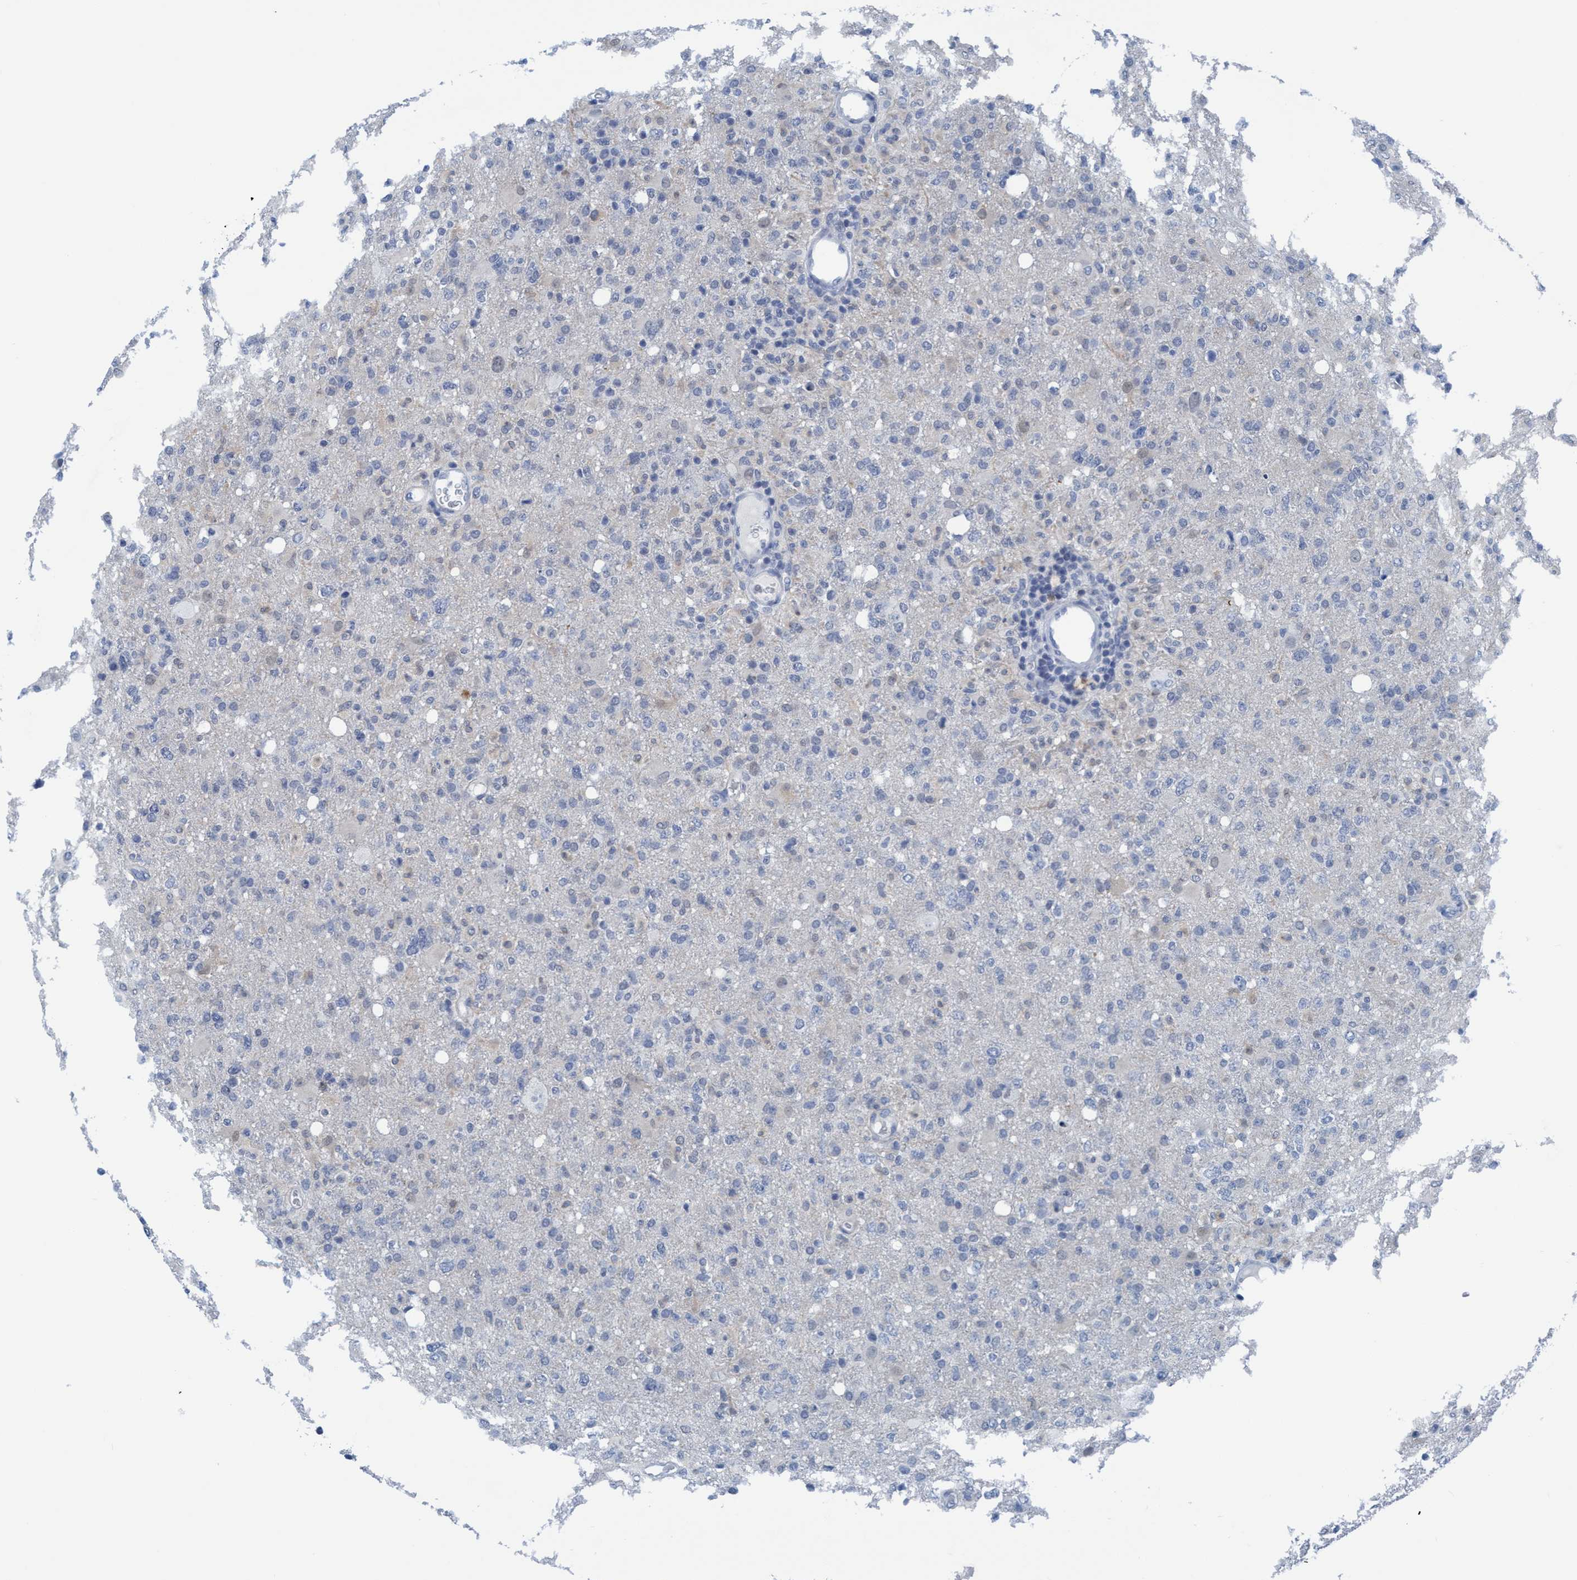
{"staining": {"intensity": "negative", "quantity": "none", "location": "none"}, "tissue": "glioma", "cell_type": "Tumor cells", "image_type": "cancer", "snomed": [{"axis": "morphology", "description": "Glioma, malignant, High grade"}, {"axis": "topography", "description": "Brain"}], "caption": "Tumor cells show no significant protein positivity in glioma. (DAB IHC, high magnification).", "gene": "DNAI1", "patient": {"sex": "female", "age": 57}}